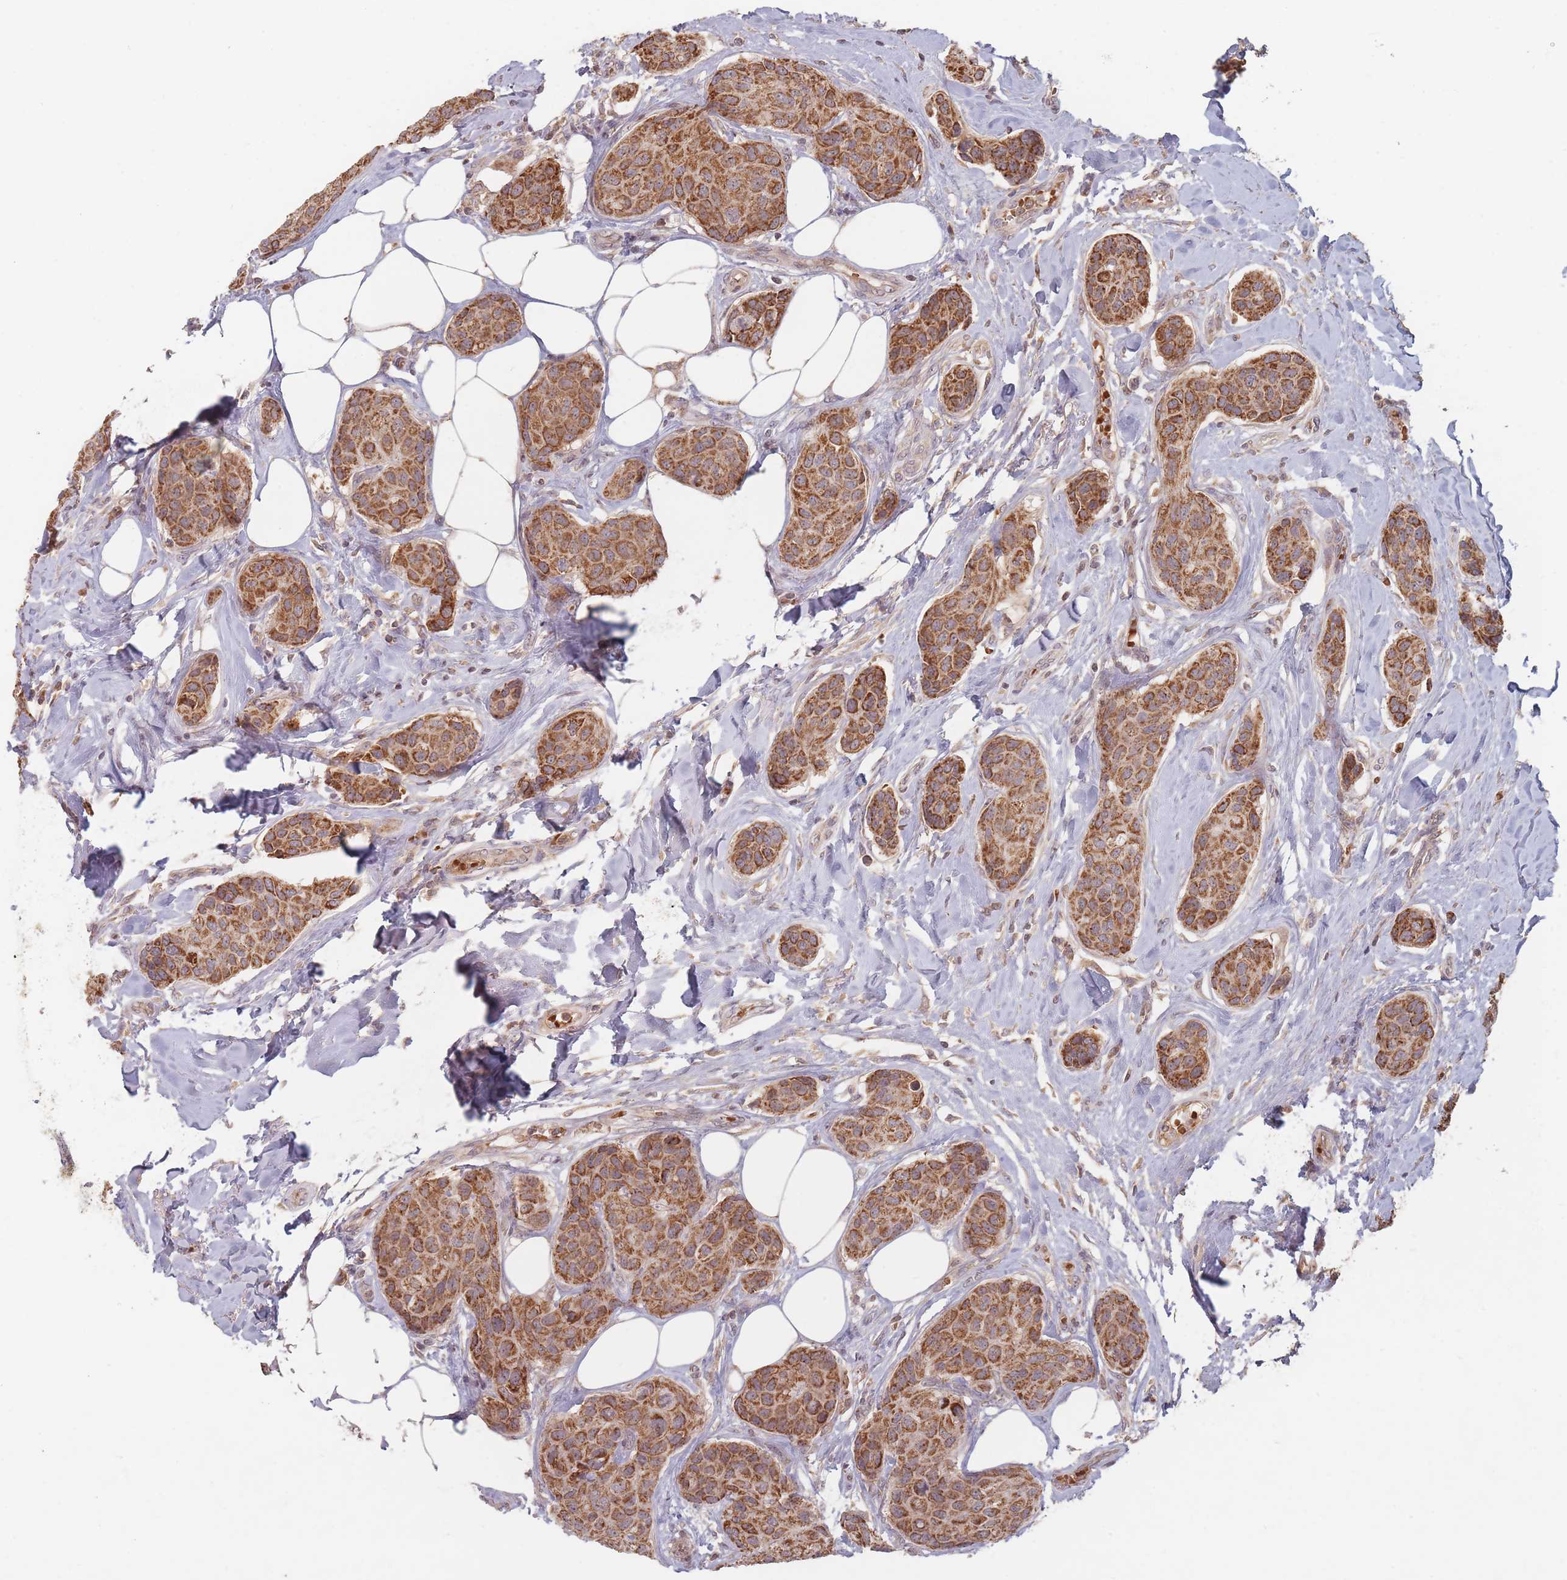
{"staining": {"intensity": "strong", "quantity": ">75%", "location": "cytoplasmic/membranous"}, "tissue": "breast cancer", "cell_type": "Tumor cells", "image_type": "cancer", "snomed": [{"axis": "morphology", "description": "Duct carcinoma"}, {"axis": "topography", "description": "Breast"}, {"axis": "topography", "description": "Lymph node"}], "caption": "Breast cancer stained for a protein (brown) shows strong cytoplasmic/membranous positive positivity in approximately >75% of tumor cells.", "gene": "OR2M4", "patient": {"sex": "female", "age": 80}}